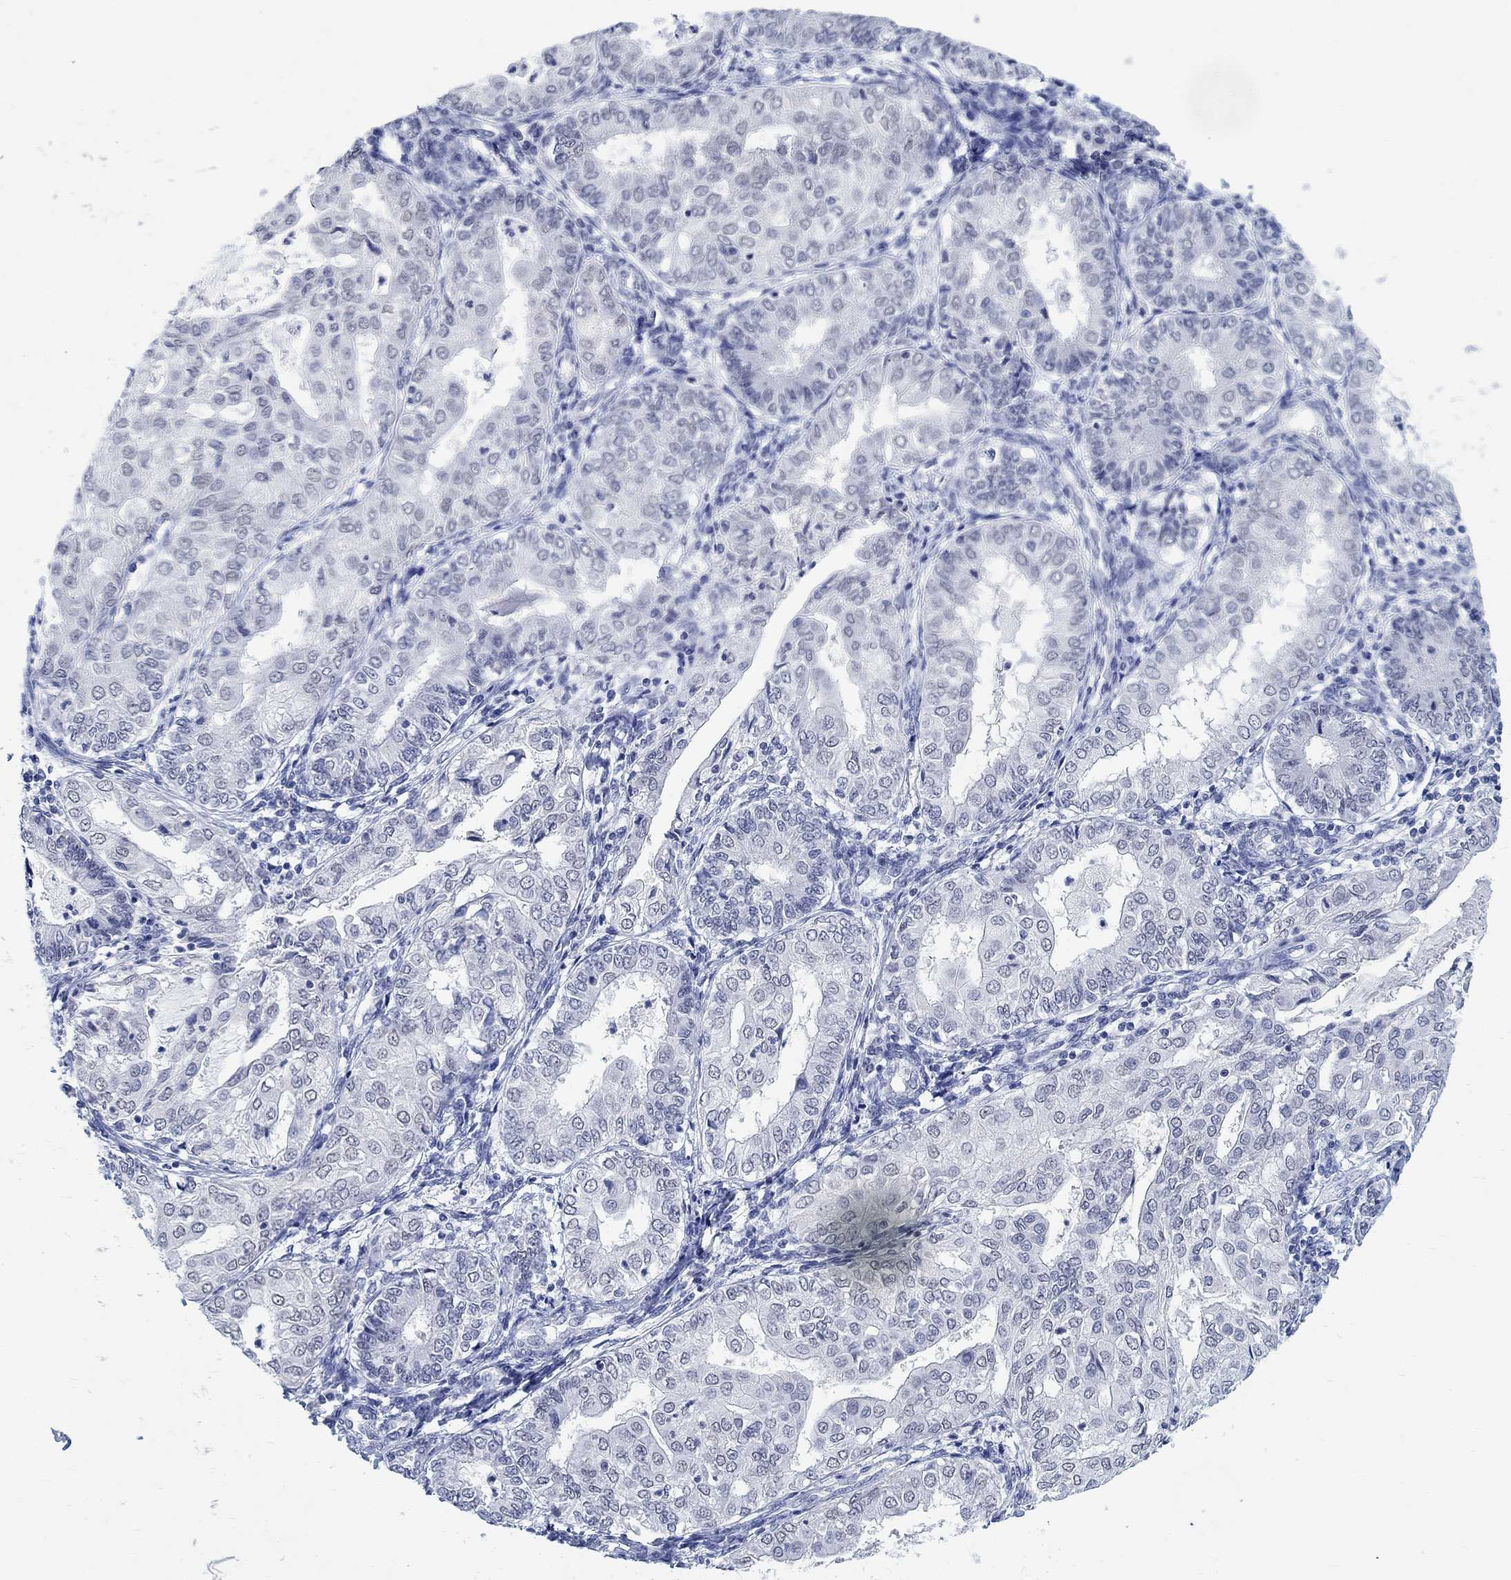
{"staining": {"intensity": "negative", "quantity": "none", "location": "none"}, "tissue": "endometrial cancer", "cell_type": "Tumor cells", "image_type": "cancer", "snomed": [{"axis": "morphology", "description": "Adenocarcinoma, NOS"}, {"axis": "topography", "description": "Endometrium"}], "caption": "There is no significant staining in tumor cells of adenocarcinoma (endometrial).", "gene": "ANKS1B", "patient": {"sex": "female", "age": 68}}